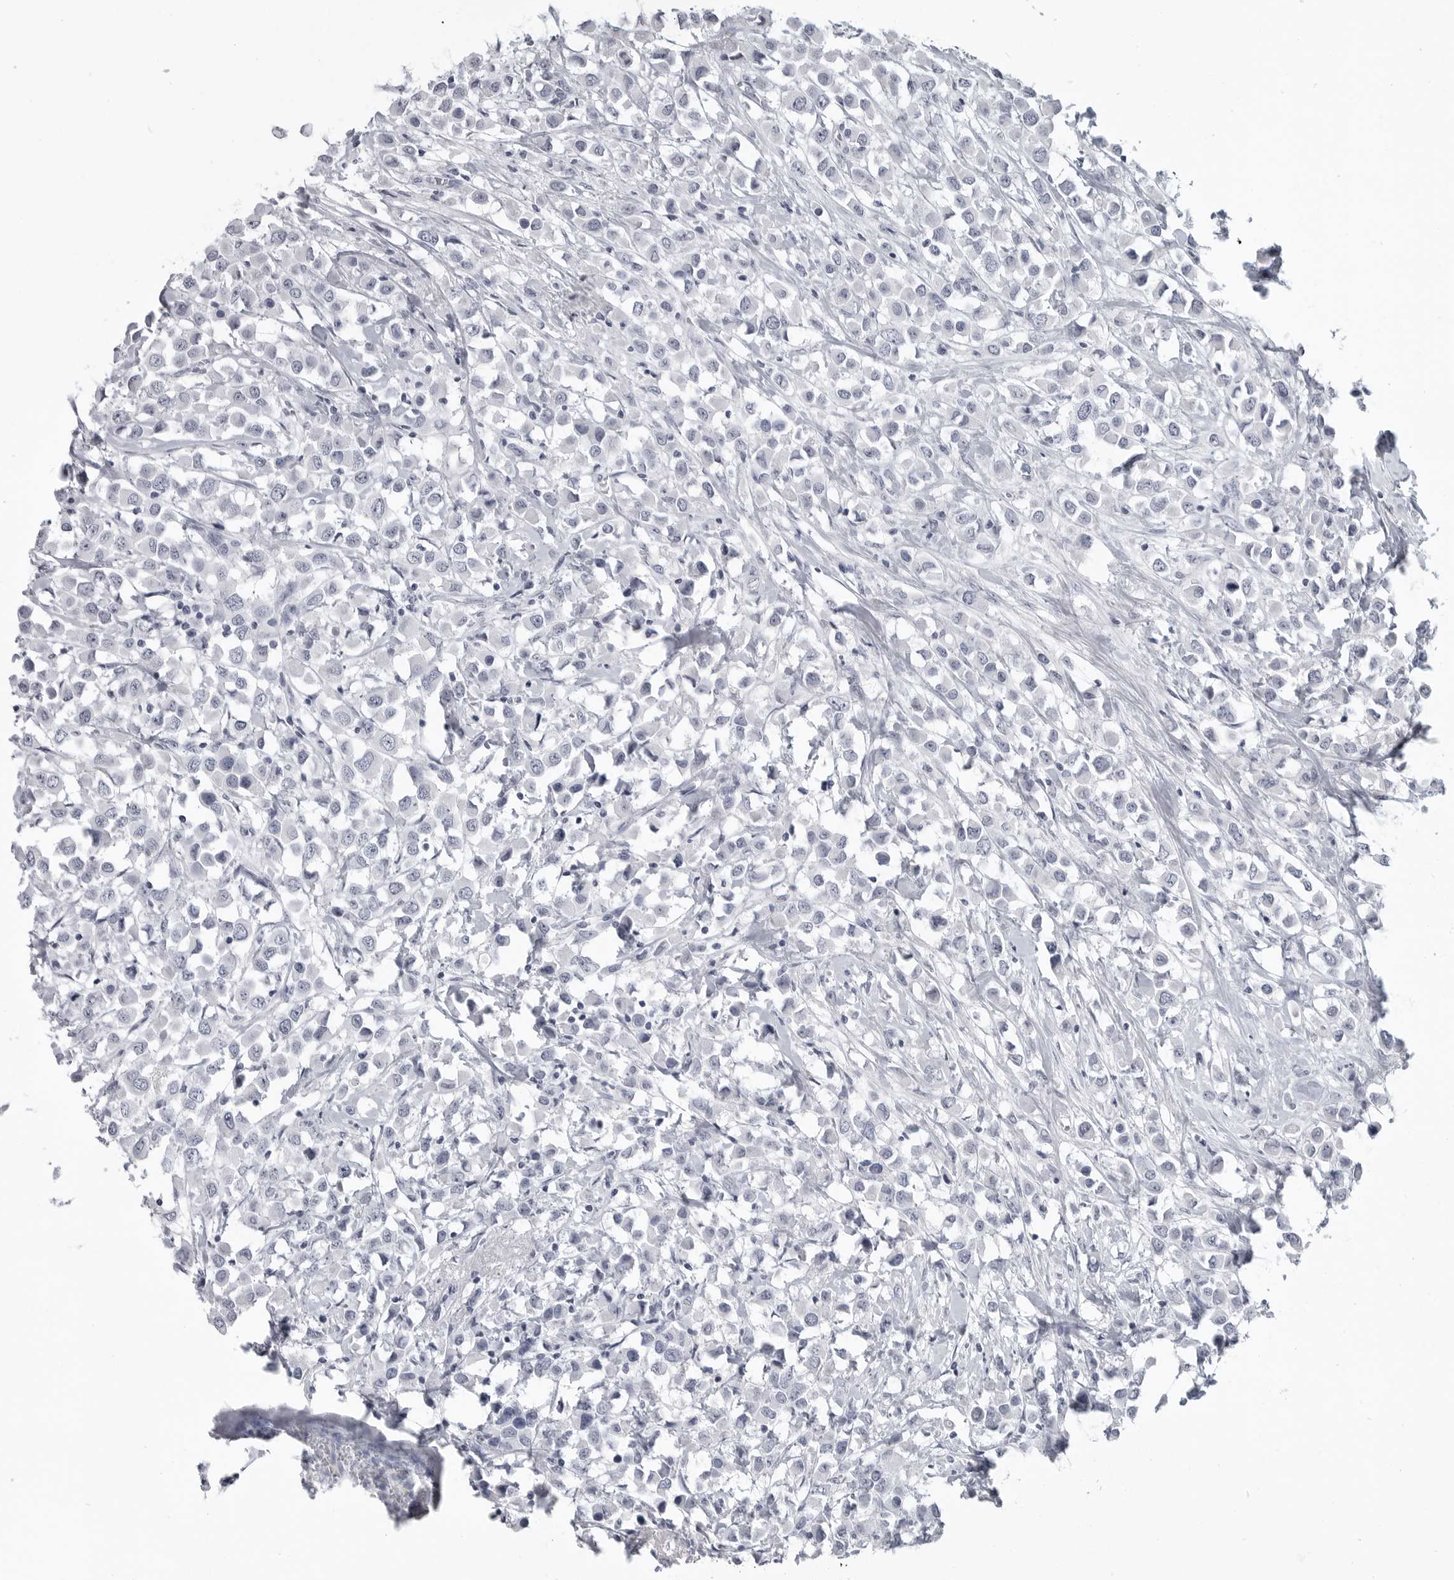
{"staining": {"intensity": "negative", "quantity": "none", "location": "none"}, "tissue": "breast cancer", "cell_type": "Tumor cells", "image_type": "cancer", "snomed": [{"axis": "morphology", "description": "Duct carcinoma"}, {"axis": "topography", "description": "Breast"}], "caption": "Invasive ductal carcinoma (breast) was stained to show a protein in brown. There is no significant positivity in tumor cells. The staining is performed using DAB brown chromogen with nuclei counter-stained in using hematoxylin.", "gene": "LY6D", "patient": {"sex": "female", "age": 61}}